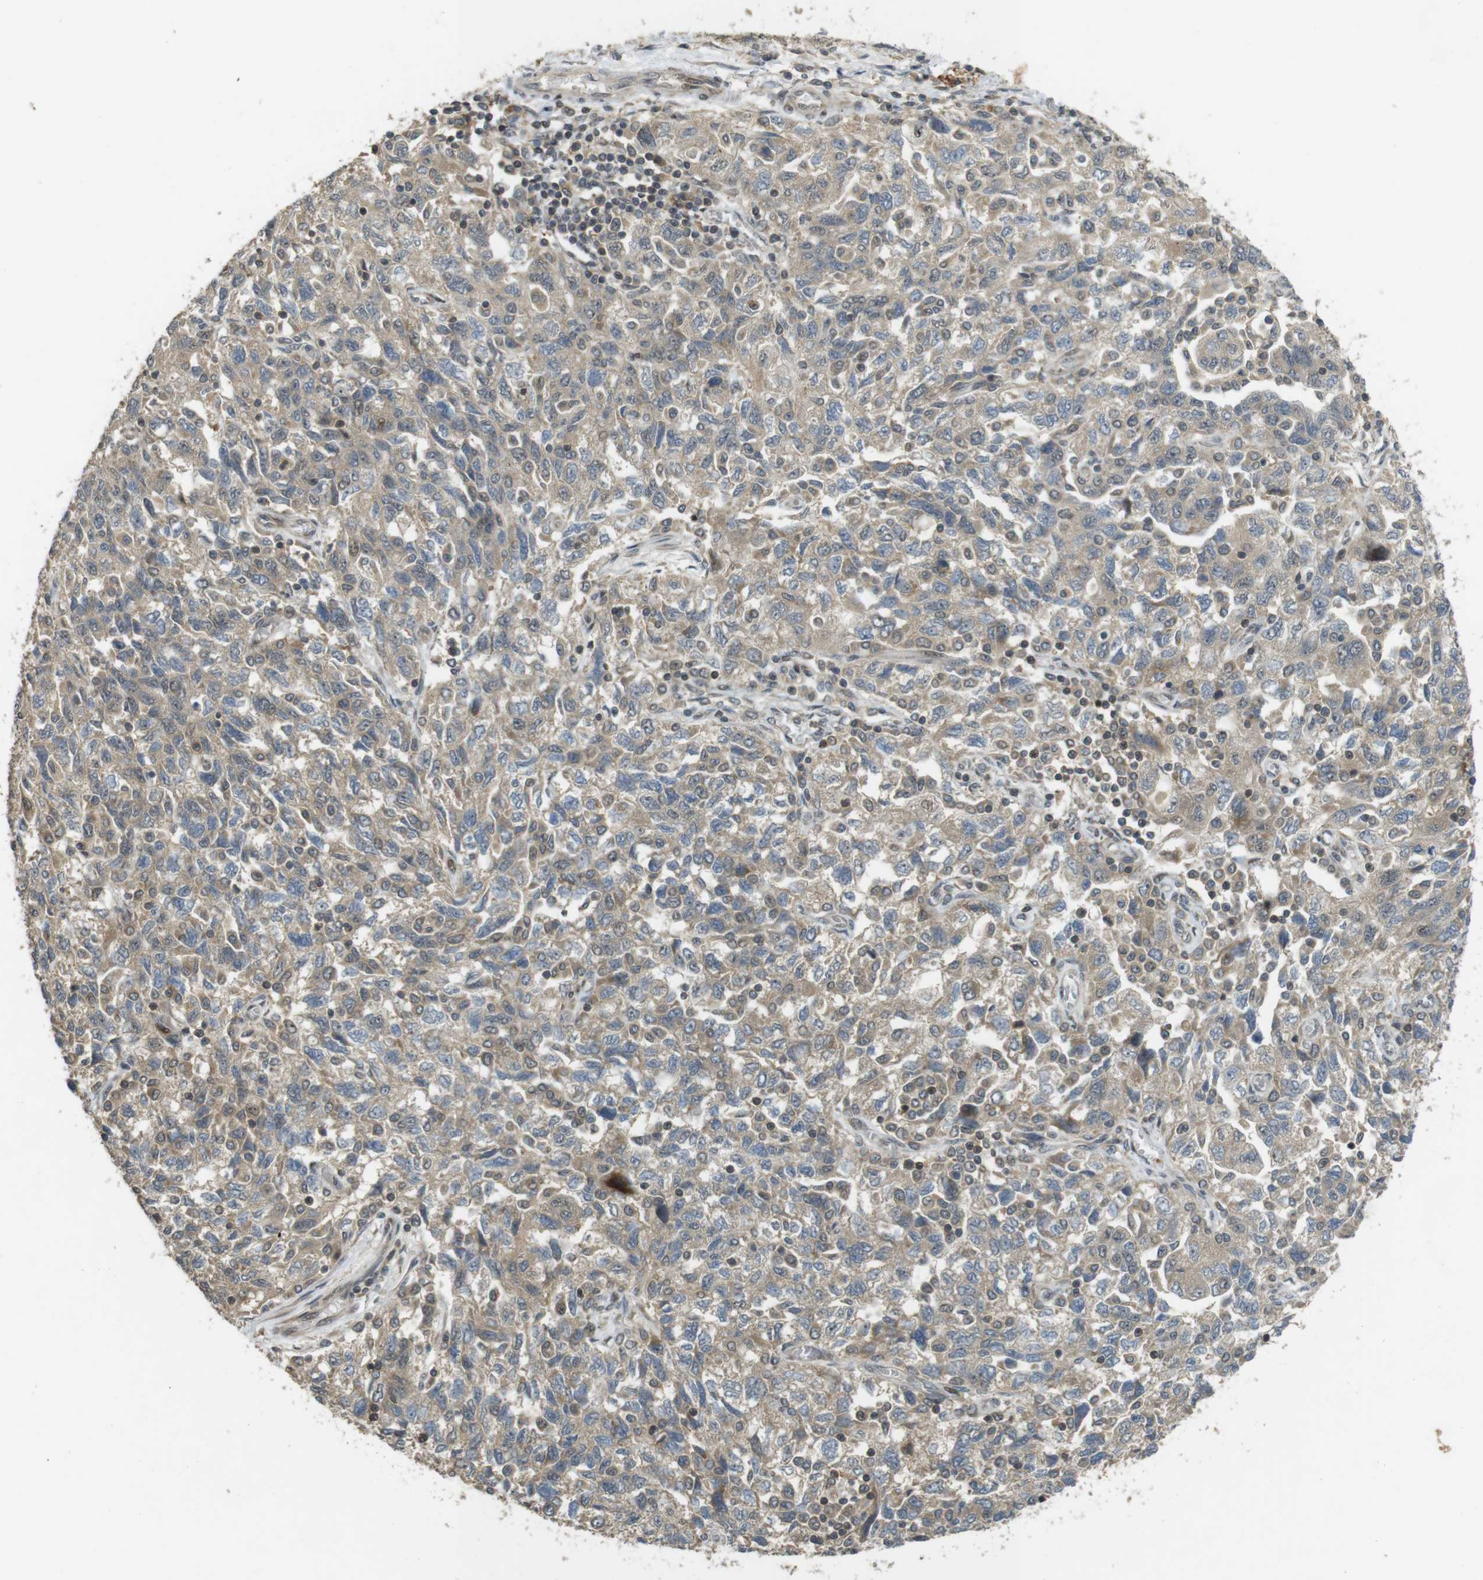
{"staining": {"intensity": "moderate", "quantity": ">75%", "location": "cytoplasmic/membranous"}, "tissue": "ovarian cancer", "cell_type": "Tumor cells", "image_type": "cancer", "snomed": [{"axis": "morphology", "description": "Carcinoma, NOS"}, {"axis": "morphology", "description": "Cystadenocarcinoma, serous, NOS"}, {"axis": "topography", "description": "Ovary"}], "caption": "Protein staining shows moderate cytoplasmic/membranous staining in approximately >75% of tumor cells in ovarian cancer.", "gene": "TMX3", "patient": {"sex": "female", "age": 69}}